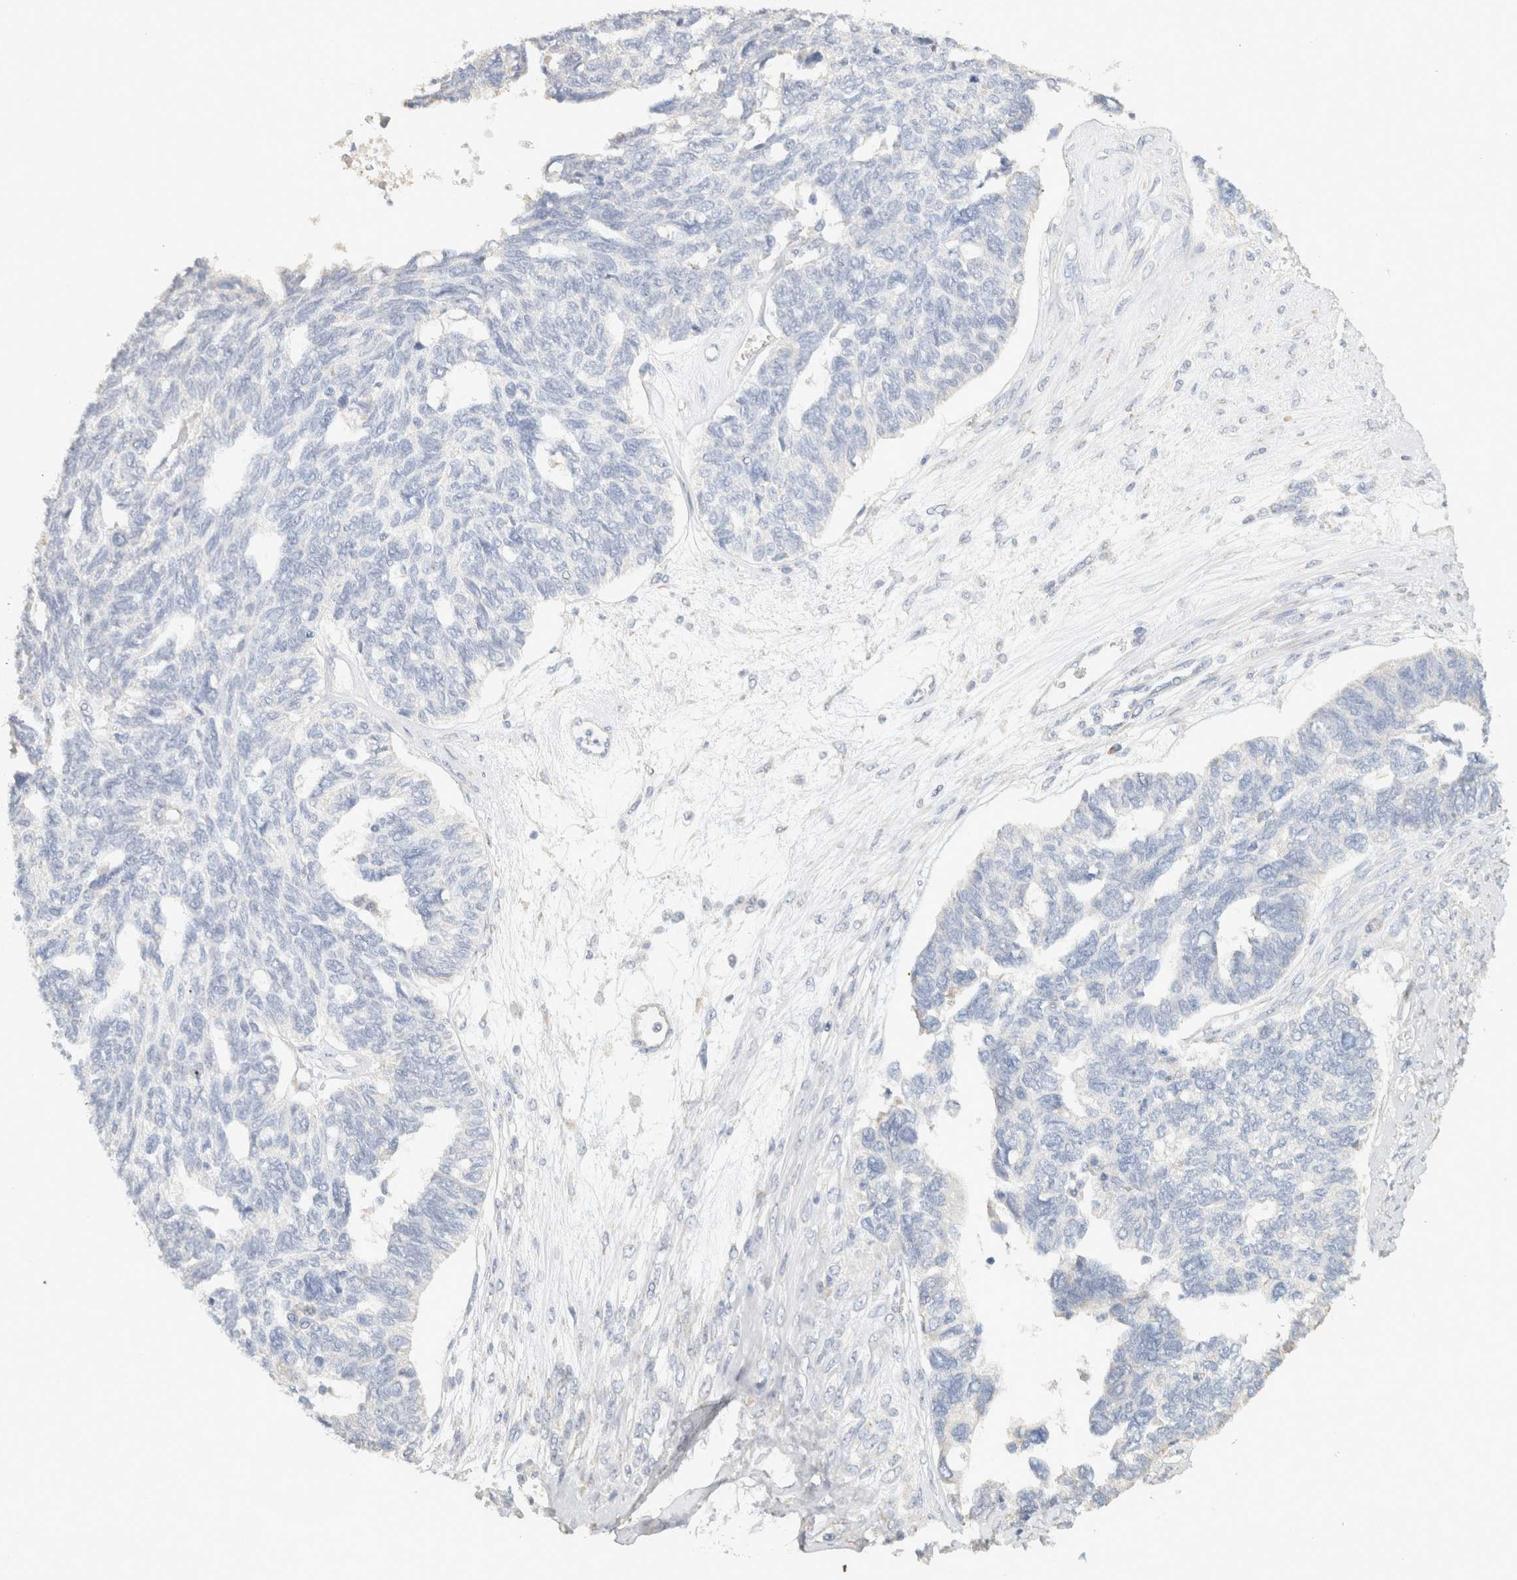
{"staining": {"intensity": "negative", "quantity": "none", "location": "none"}, "tissue": "ovarian cancer", "cell_type": "Tumor cells", "image_type": "cancer", "snomed": [{"axis": "morphology", "description": "Cystadenocarcinoma, serous, NOS"}, {"axis": "topography", "description": "Ovary"}], "caption": "There is no significant staining in tumor cells of ovarian serous cystadenocarcinoma.", "gene": "NEFM", "patient": {"sex": "female", "age": 79}}